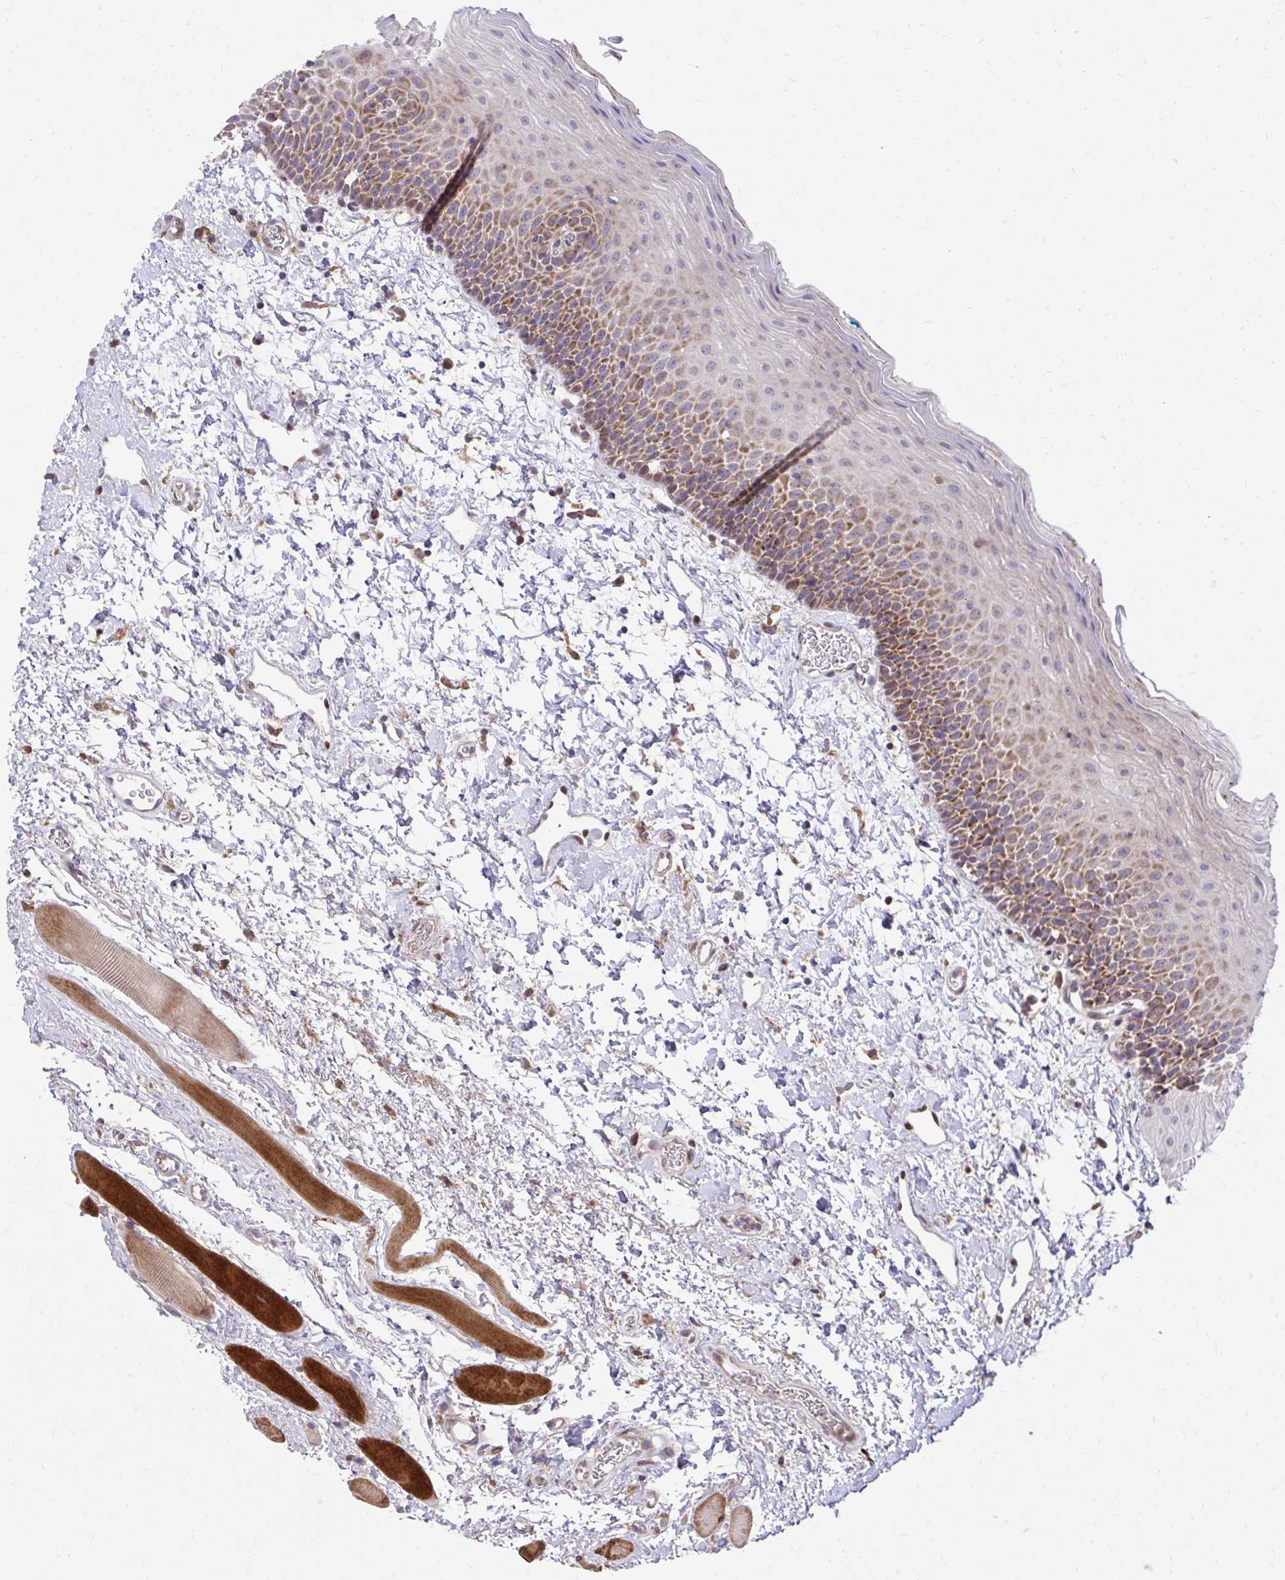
{"staining": {"intensity": "moderate", "quantity": ">75%", "location": "cytoplasmic/membranous"}, "tissue": "oral mucosa", "cell_type": "Squamous epithelial cells", "image_type": "normal", "snomed": [{"axis": "morphology", "description": "Normal tissue, NOS"}, {"axis": "topography", "description": "Oral tissue"}], "caption": "Approximately >75% of squamous epithelial cells in normal human oral mucosa show moderate cytoplasmic/membranous protein staining as visualized by brown immunohistochemical staining.", "gene": "C16orf54", "patient": {"sex": "female", "age": 82}}